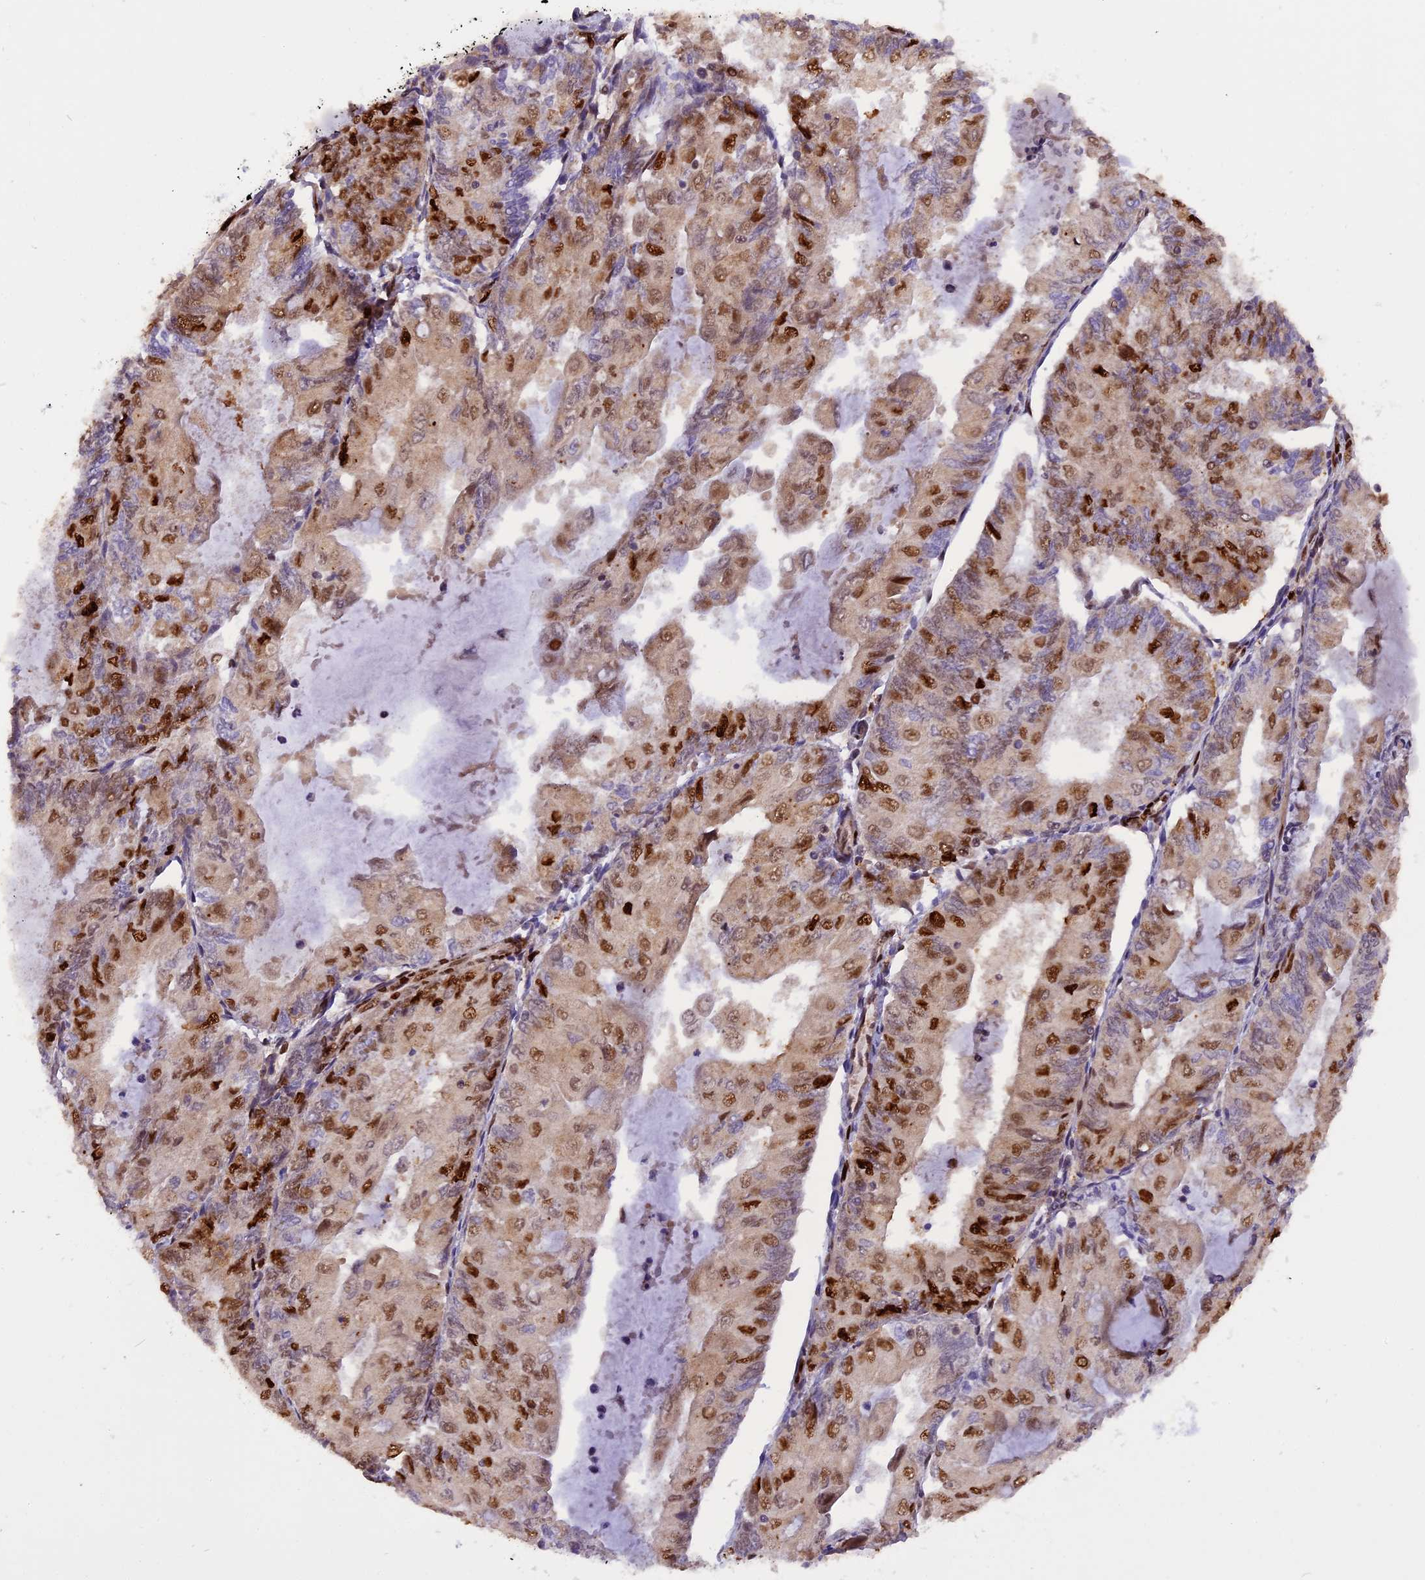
{"staining": {"intensity": "strong", "quantity": "25%-75%", "location": "nuclear"}, "tissue": "endometrial cancer", "cell_type": "Tumor cells", "image_type": "cancer", "snomed": [{"axis": "morphology", "description": "Adenocarcinoma, NOS"}, {"axis": "topography", "description": "Endometrium"}], "caption": "Immunohistochemistry staining of endometrial adenocarcinoma, which displays high levels of strong nuclear expression in about 25%-75% of tumor cells indicating strong nuclear protein positivity. The staining was performed using DAB (3,3'-diaminobenzidine) (brown) for protein detection and nuclei were counterstained in hematoxylin (blue).", "gene": "MICALL1", "patient": {"sex": "female", "age": 81}}